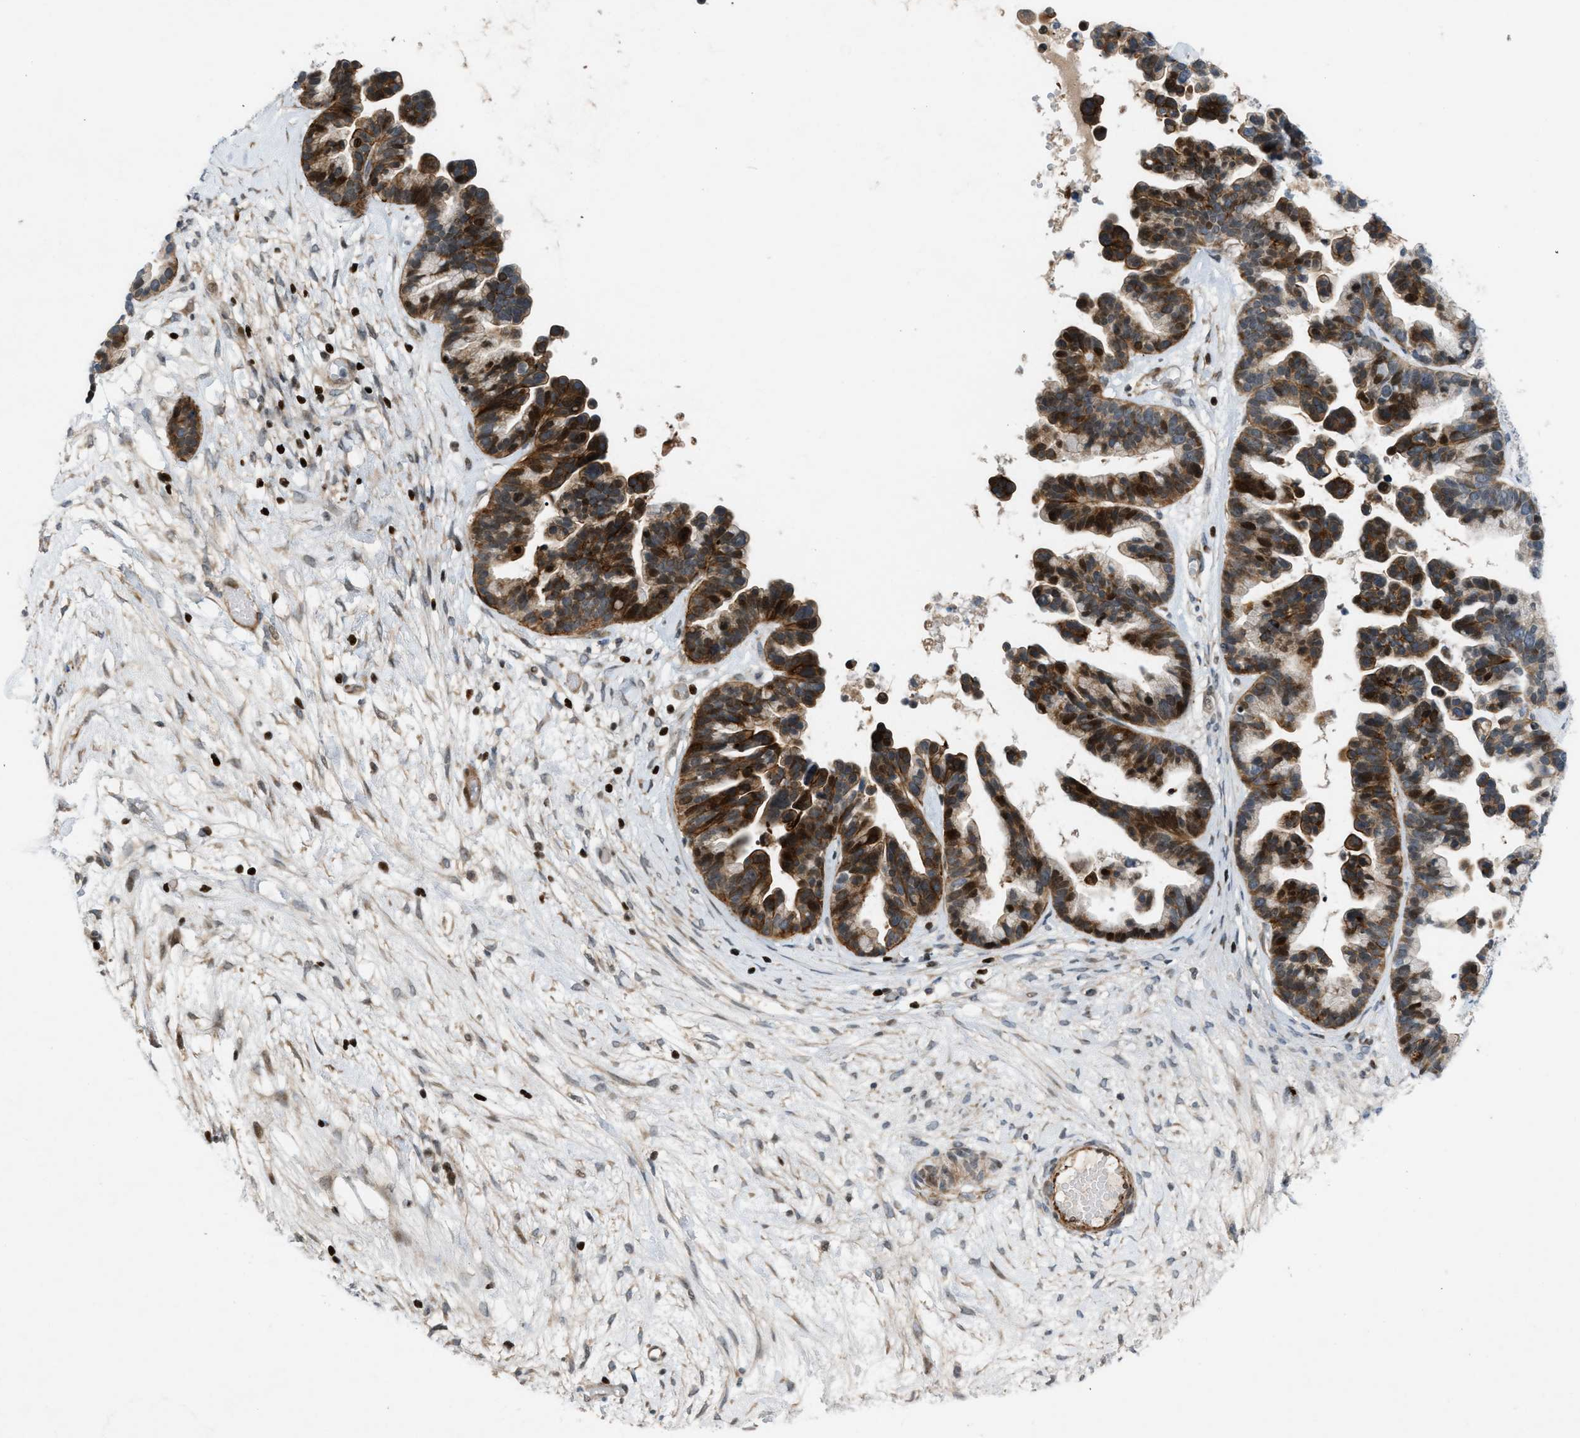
{"staining": {"intensity": "moderate", "quantity": ">75%", "location": "cytoplasmic/membranous,nuclear"}, "tissue": "ovarian cancer", "cell_type": "Tumor cells", "image_type": "cancer", "snomed": [{"axis": "morphology", "description": "Cystadenocarcinoma, serous, NOS"}, {"axis": "topography", "description": "Ovary"}], "caption": "High-power microscopy captured an immunohistochemistry micrograph of ovarian cancer, revealing moderate cytoplasmic/membranous and nuclear expression in approximately >75% of tumor cells.", "gene": "ZNF276", "patient": {"sex": "female", "age": 56}}